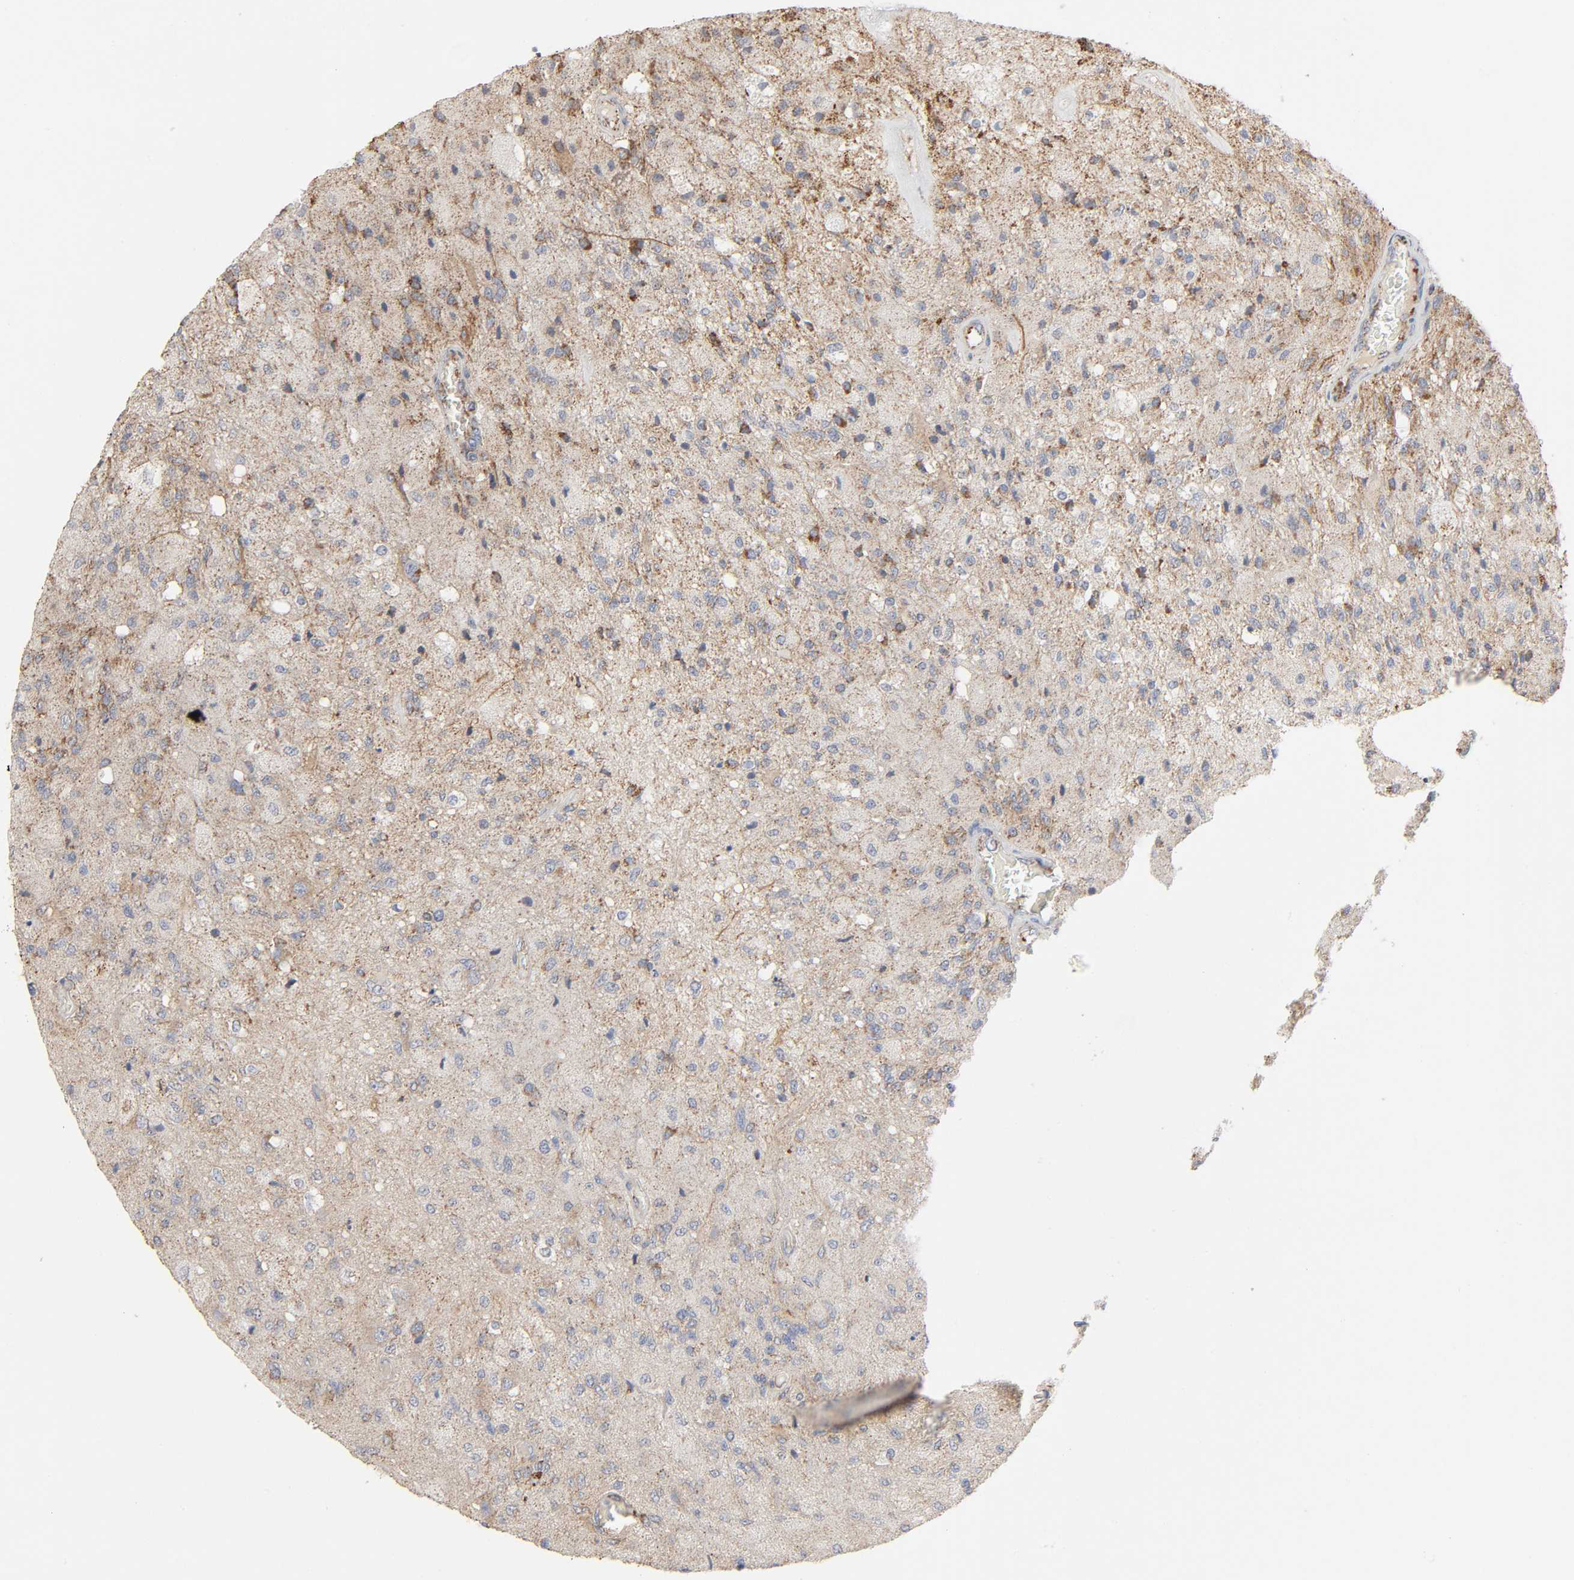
{"staining": {"intensity": "weak", "quantity": ">75%", "location": "cytoplasmic/membranous"}, "tissue": "glioma", "cell_type": "Tumor cells", "image_type": "cancer", "snomed": [{"axis": "morphology", "description": "Normal tissue, NOS"}, {"axis": "morphology", "description": "Glioma, malignant, High grade"}, {"axis": "topography", "description": "Cerebral cortex"}], "caption": "Immunohistochemistry micrograph of human malignant glioma (high-grade) stained for a protein (brown), which reveals low levels of weak cytoplasmic/membranous staining in approximately >75% of tumor cells.", "gene": "SYT16", "patient": {"sex": "male", "age": 77}}